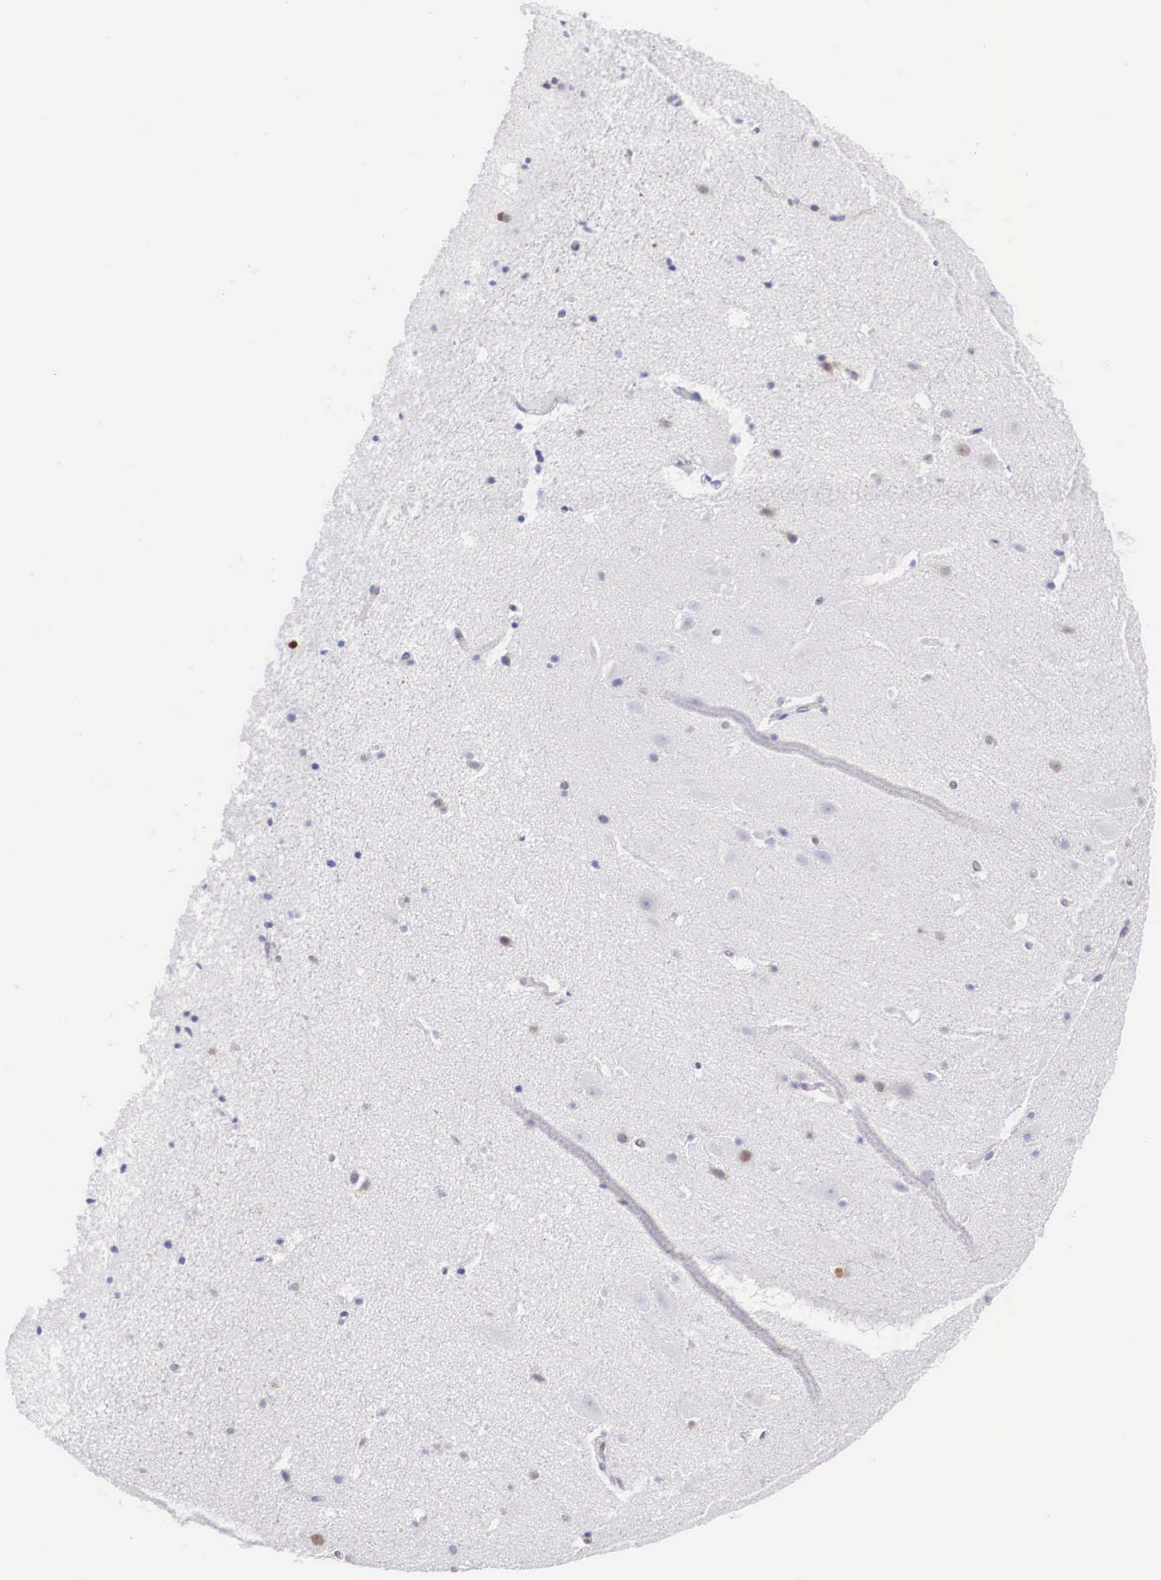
{"staining": {"intensity": "moderate", "quantity": "<25%", "location": "nuclear"}, "tissue": "hippocampus", "cell_type": "Glial cells", "image_type": "normal", "snomed": [{"axis": "morphology", "description": "Normal tissue, NOS"}, {"axis": "topography", "description": "Hippocampus"}], "caption": "Immunohistochemical staining of unremarkable hippocampus demonstrates low levels of moderate nuclear positivity in about <25% of glial cells. (brown staining indicates protein expression, while blue staining denotes nuclei).", "gene": "HMGN5", "patient": {"sex": "male", "age": 45}}